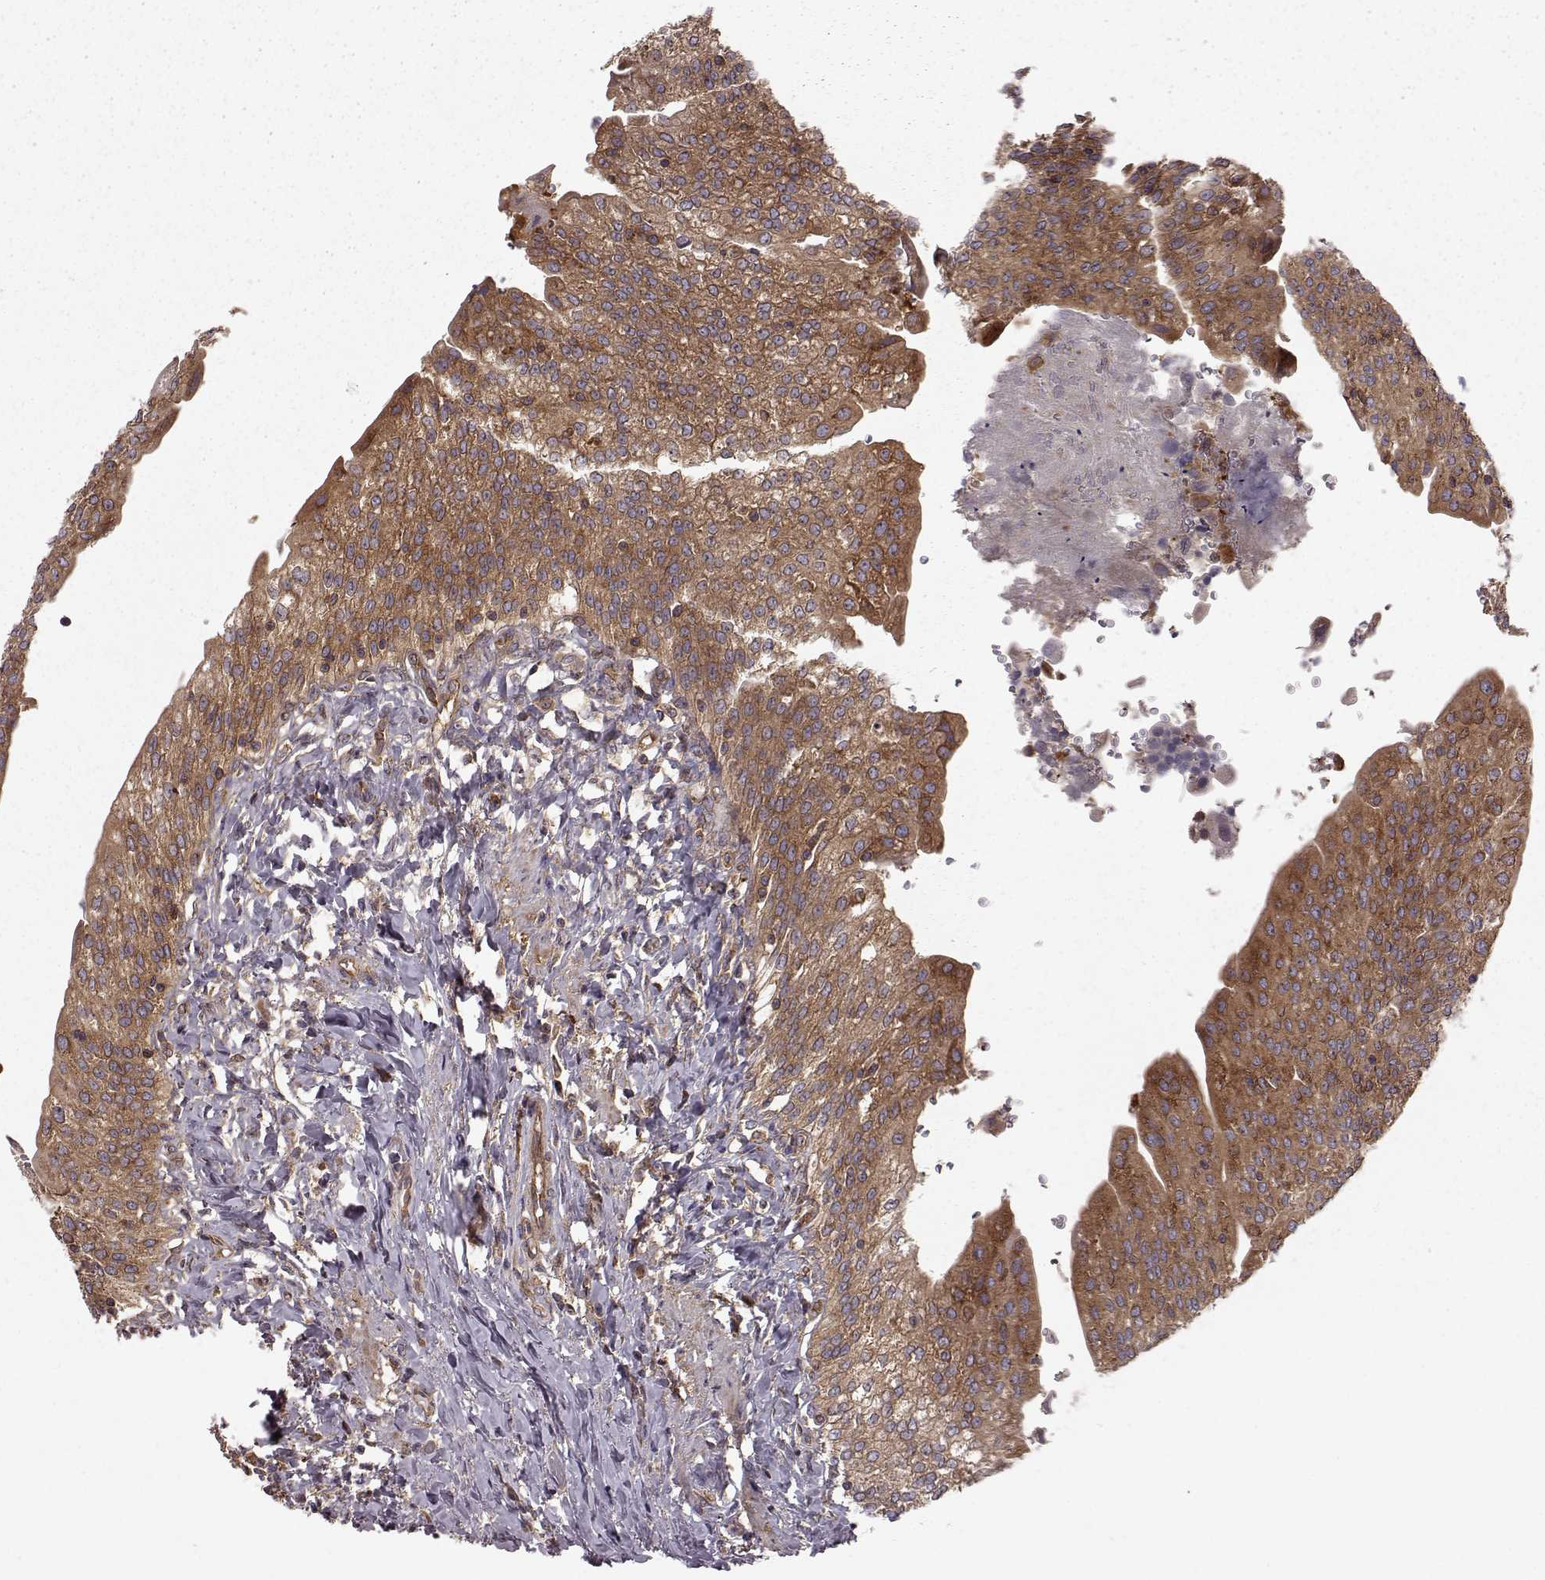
{"staining": {"intensity": "strong", "quantity": "25%-75%", "location": "cytoplasmic/membranous"}, "tissue": "urinary bladder", "cell_type": "Urothelial cells", "image_type": "normal", "snomed": [{"axis": "morphology", "description": "Normal tissue, NOS"}, {"axis": "morphology", "description": "Inflammation, NOS"}, {"axis": "topography", "description": "Urinary bladder"}], "caption": "A micrograph showing strong cytoplasmic/membranous expression in about 25%-75% of urothelial cells in unremarkable urinary bladder, as visualized by brown immunohistochemical staining.", "gene": "RABGAP1", "patient": {"sex": "male", "age": 64}}